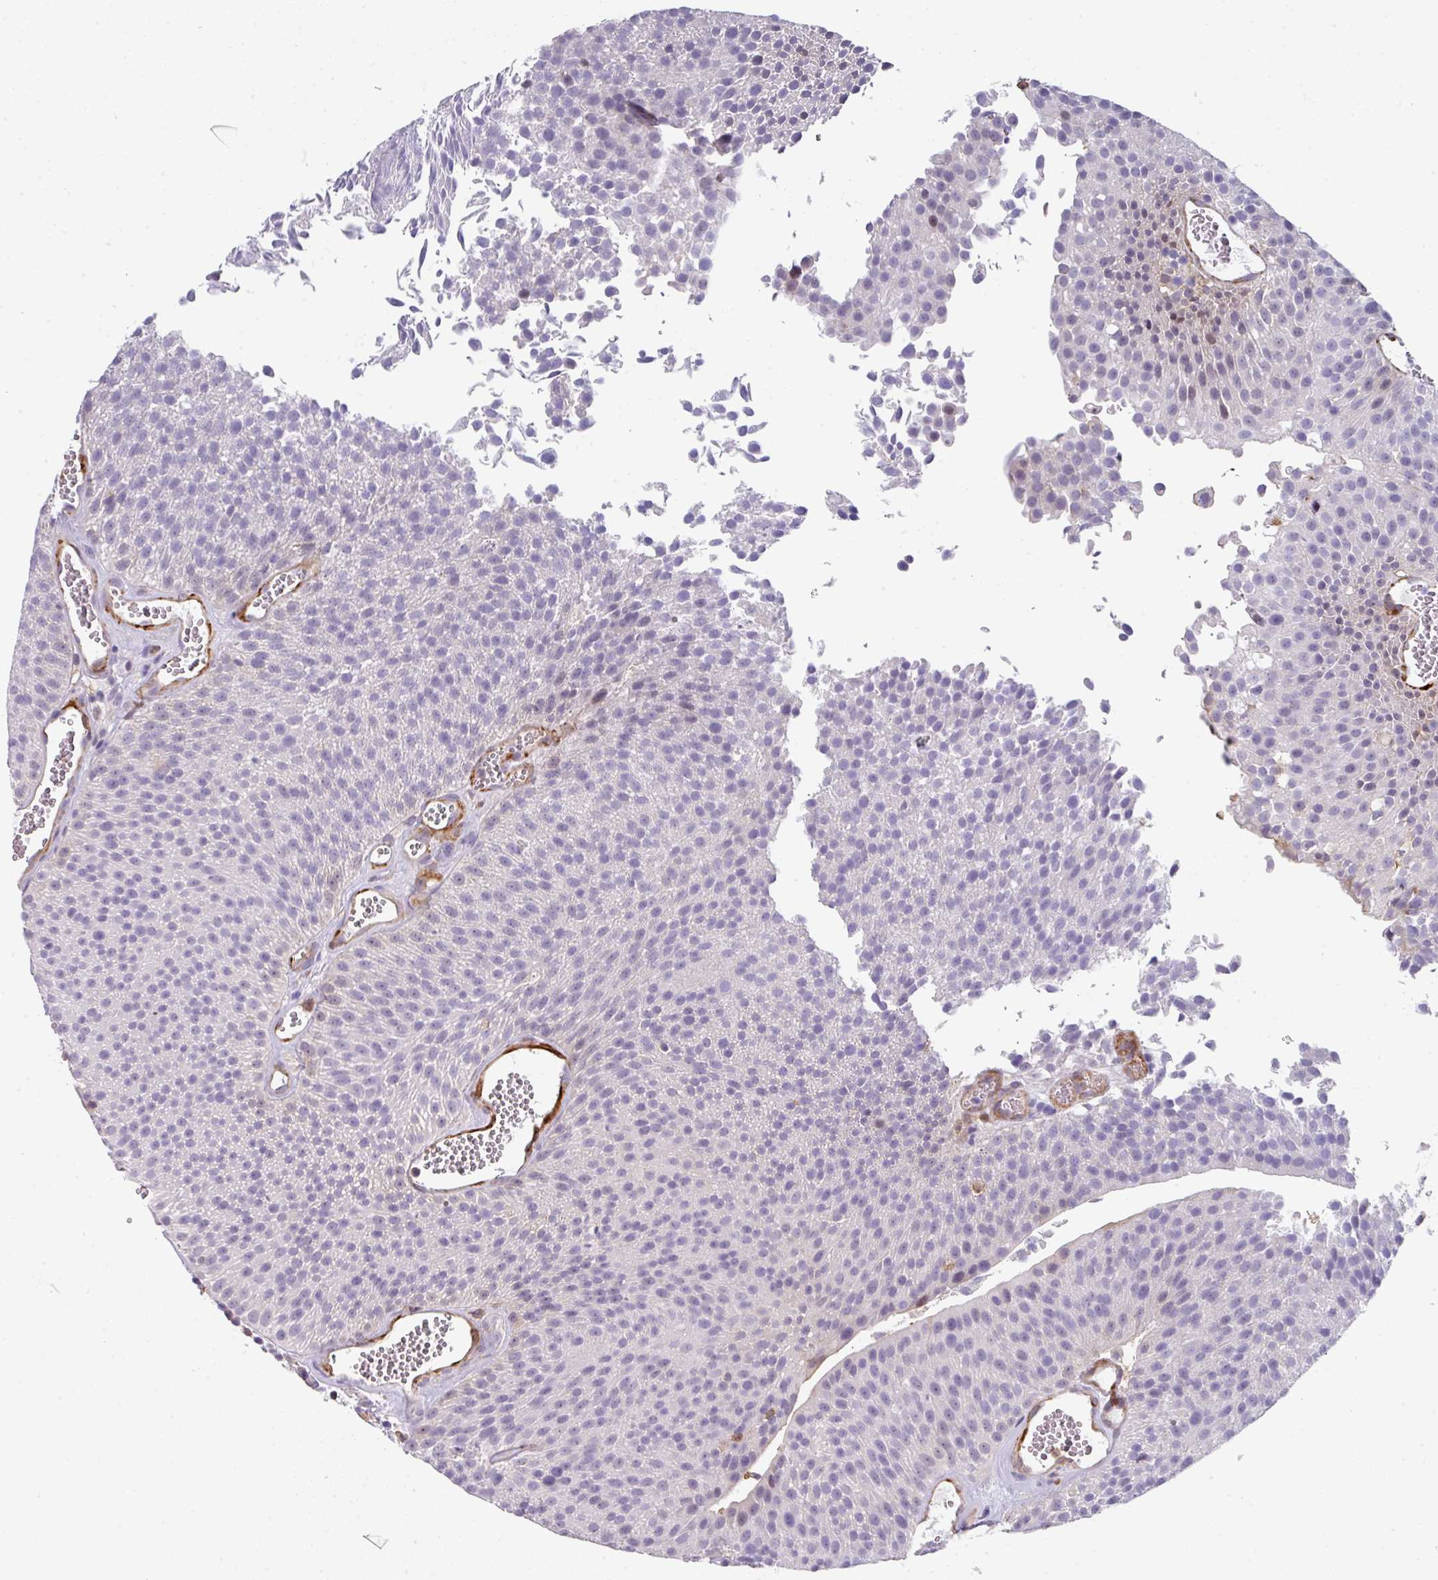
{"staining": {"intensity": "moderate", "quantity": "<25%", "location": "nuclear"}, "tissue": "urothelial cancer", "cell_type": "Tumor cells", "image_type": "cancer", "snomed": [{"axis": "morphology", "description": "Urothelial carcinoma, Low grade"}, {"axis": "topography", "description": "Urinary bladder"}], "caption": "IHC of low-grade urothelial carcinoma displays low levels of moderate nuclear expression in about <25% of tumor cells.", "gene": "BEND5", "patient": {"sex": "female", "age": 79}}